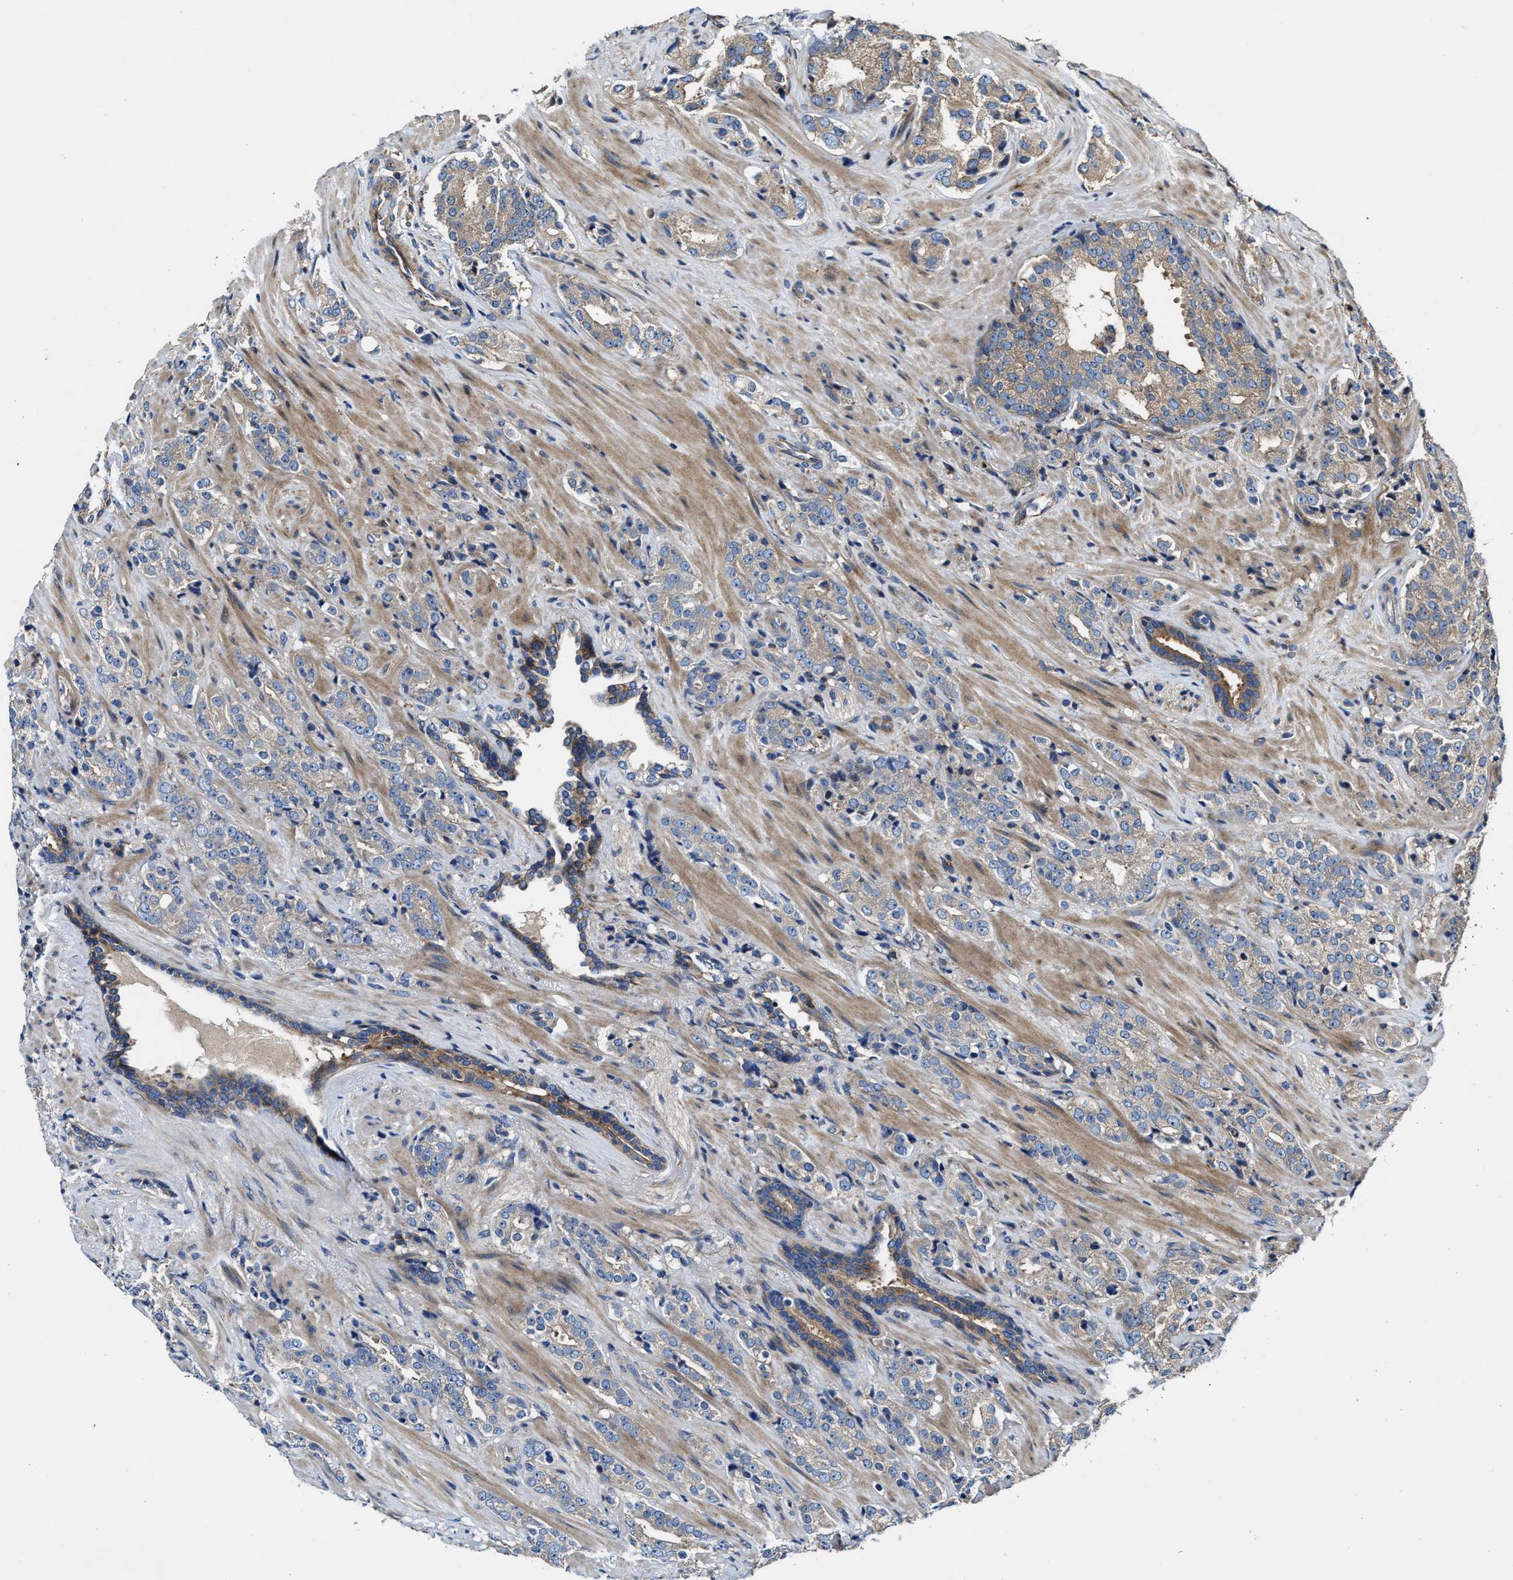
{"staining": {"intensity": "weak", "quantity": "<25%", "location": "cytoplasmic/membranous"}, "tissue": "prostate cancer", "cell_type": "Tumor cells", "image_type": "cancer", "snomed": [{"axis": "morphology", "description": "Adenocarcinoma, High grade"}, {"axis": "topography", "description": "Prostate"}], "caption": "The immunohistochemistry (IHC) photomicrograph has no significant positivity in tumor cells of prostate cancer tissue.", "gene": "PTAR1", "patient": {"sex": "male", "age": 71}}